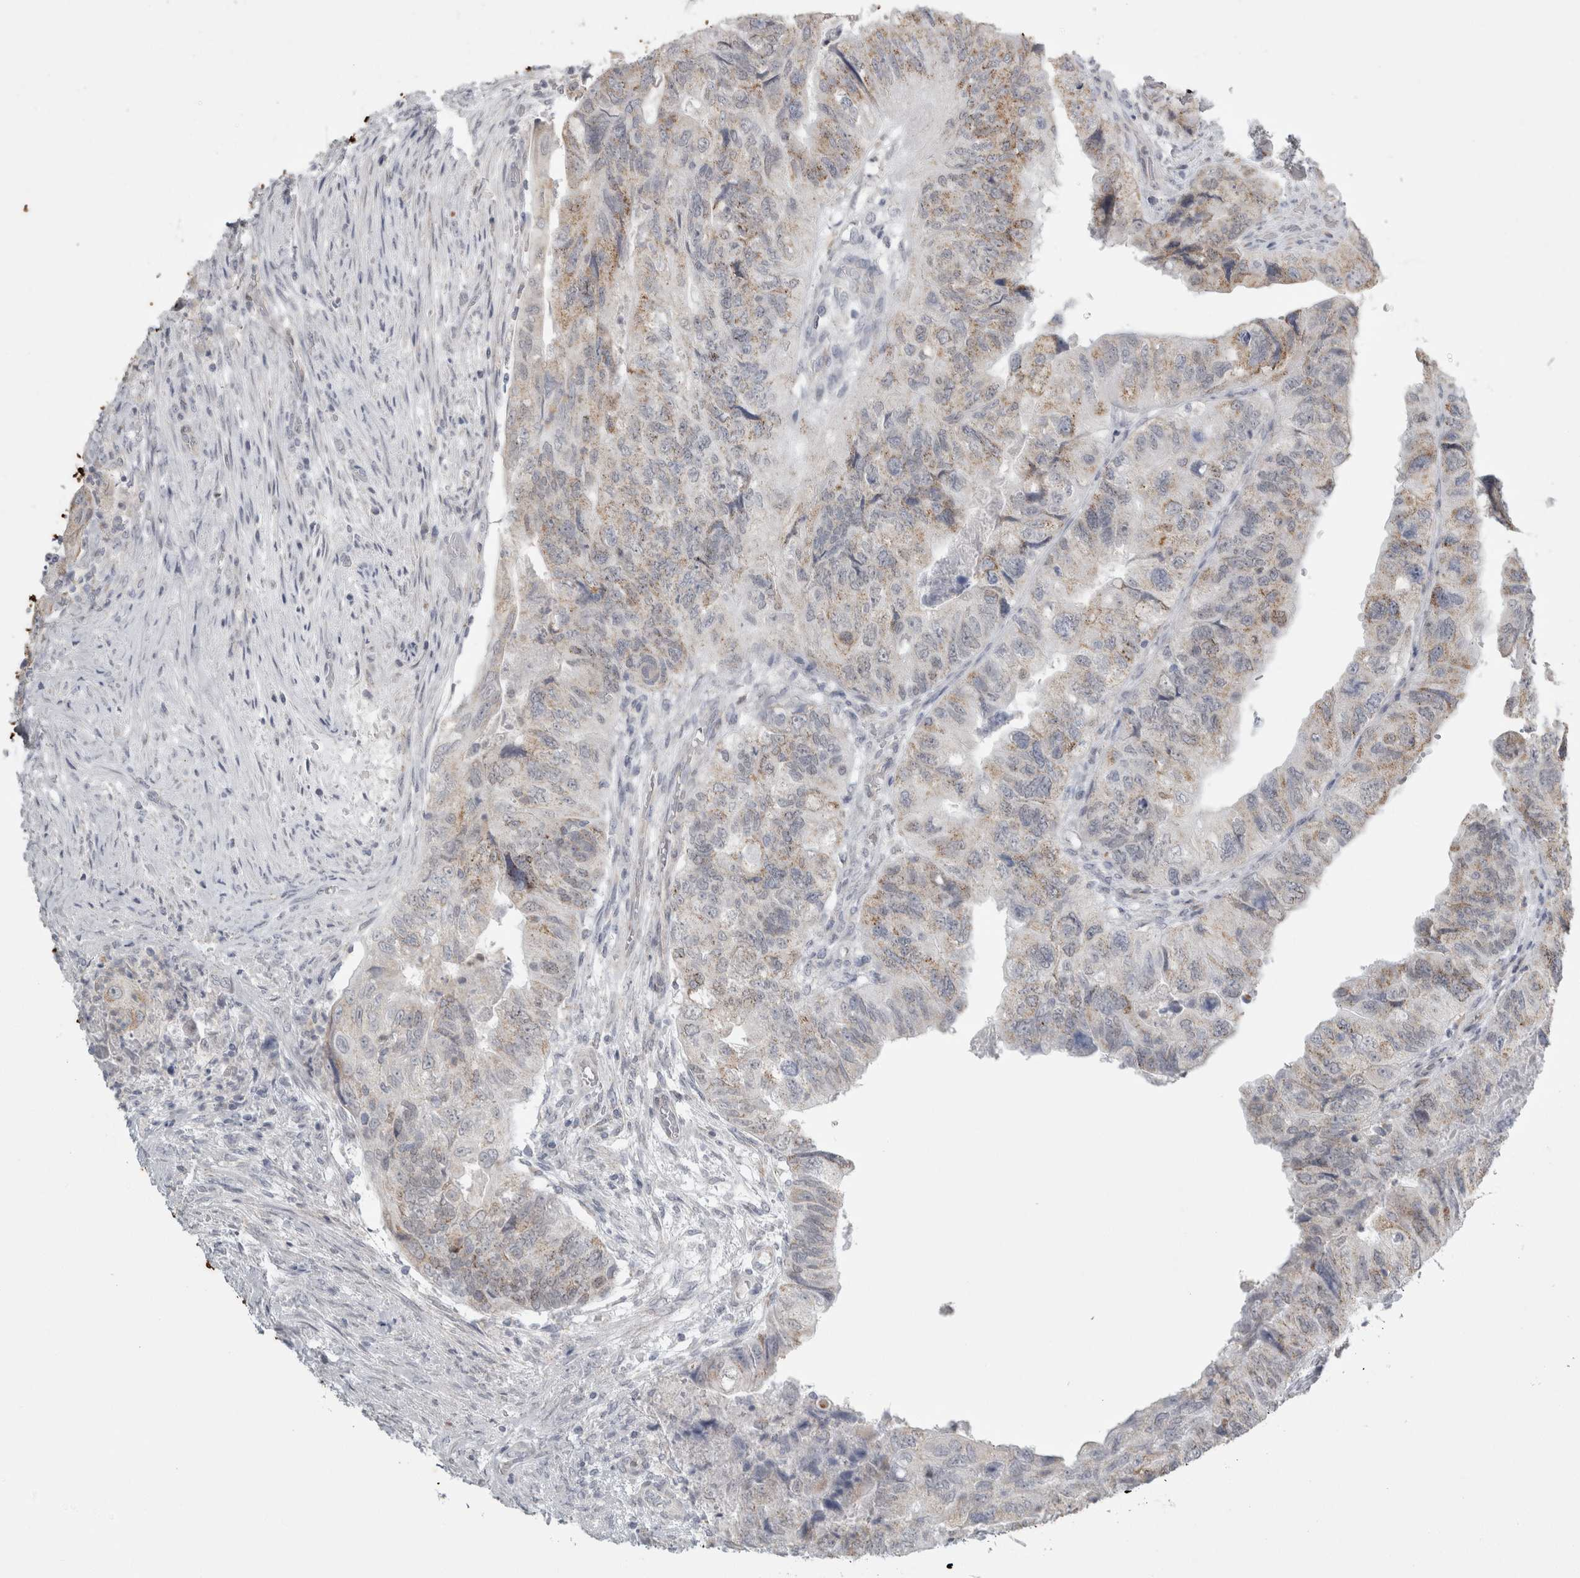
{"staining": {"intensity": "weak", "quantity": ">75%", "location": "cytoplasmic/membranous"}, "tissue": "colorectal cancer", "cell_type": "Tumor cells", "image_type": "cancer", "snomed": [{"axis": "morphology", "description": "Adenocarcinoma, NOS"}, {"axis": "topography", "description": "Rectum"}], "caption": "Human colorectal cancer (adenocarcinoma) stained with a brown dye reveals weak cytoplasmic/membranous positive expression in about >75% of tumor cells.", "gene": "PLIN1", "patient": {"sex": "male", "age": 63}}